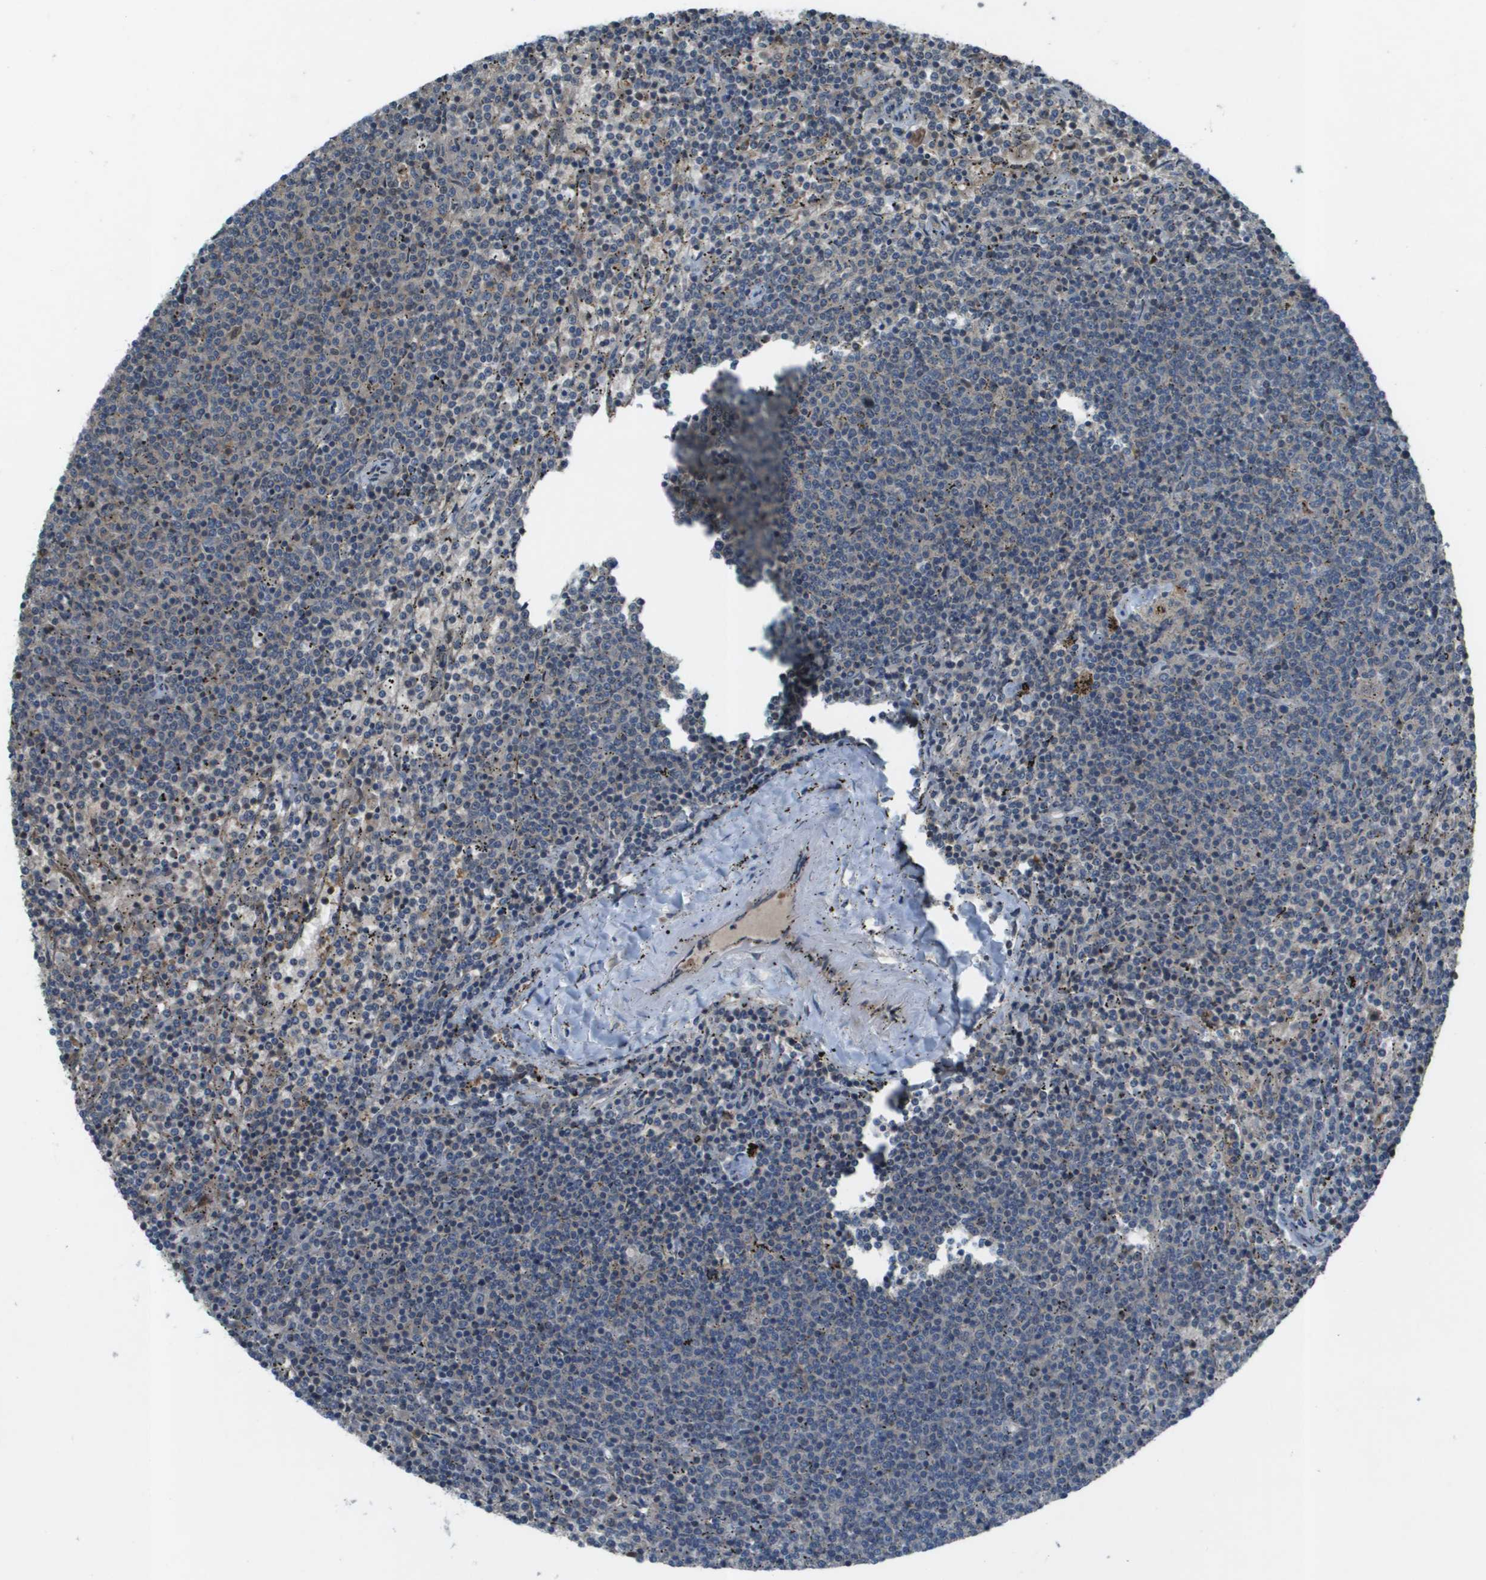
{"staining": {"intensity": "weak", "quantity": "25%-75%", "location": "cytoplasmic/membranous"}, "tissue": "lymphoma", "cell_type": "Tumor cells", "image_type": "cancer", "snomed": [{"axis": "morphology", "description": "Malignant lymphoma, non-Hodgkin's type, Low grade"}, {"axis": "topography", "description": "Spleen"}], "caption": "Brown immunohistochemical staining in lymphoma exhibits weak cytoplasmic/membranous staining in about 25%-75% of tumor cells. The staining was performed using DAB (3,3'-diaminobenzidine), with brown indicating positive protein expression. Nuclei are stained blue with hematoxylin.", "gene": "CAMK4", "patient": {"sex": "female", "age": 50}}